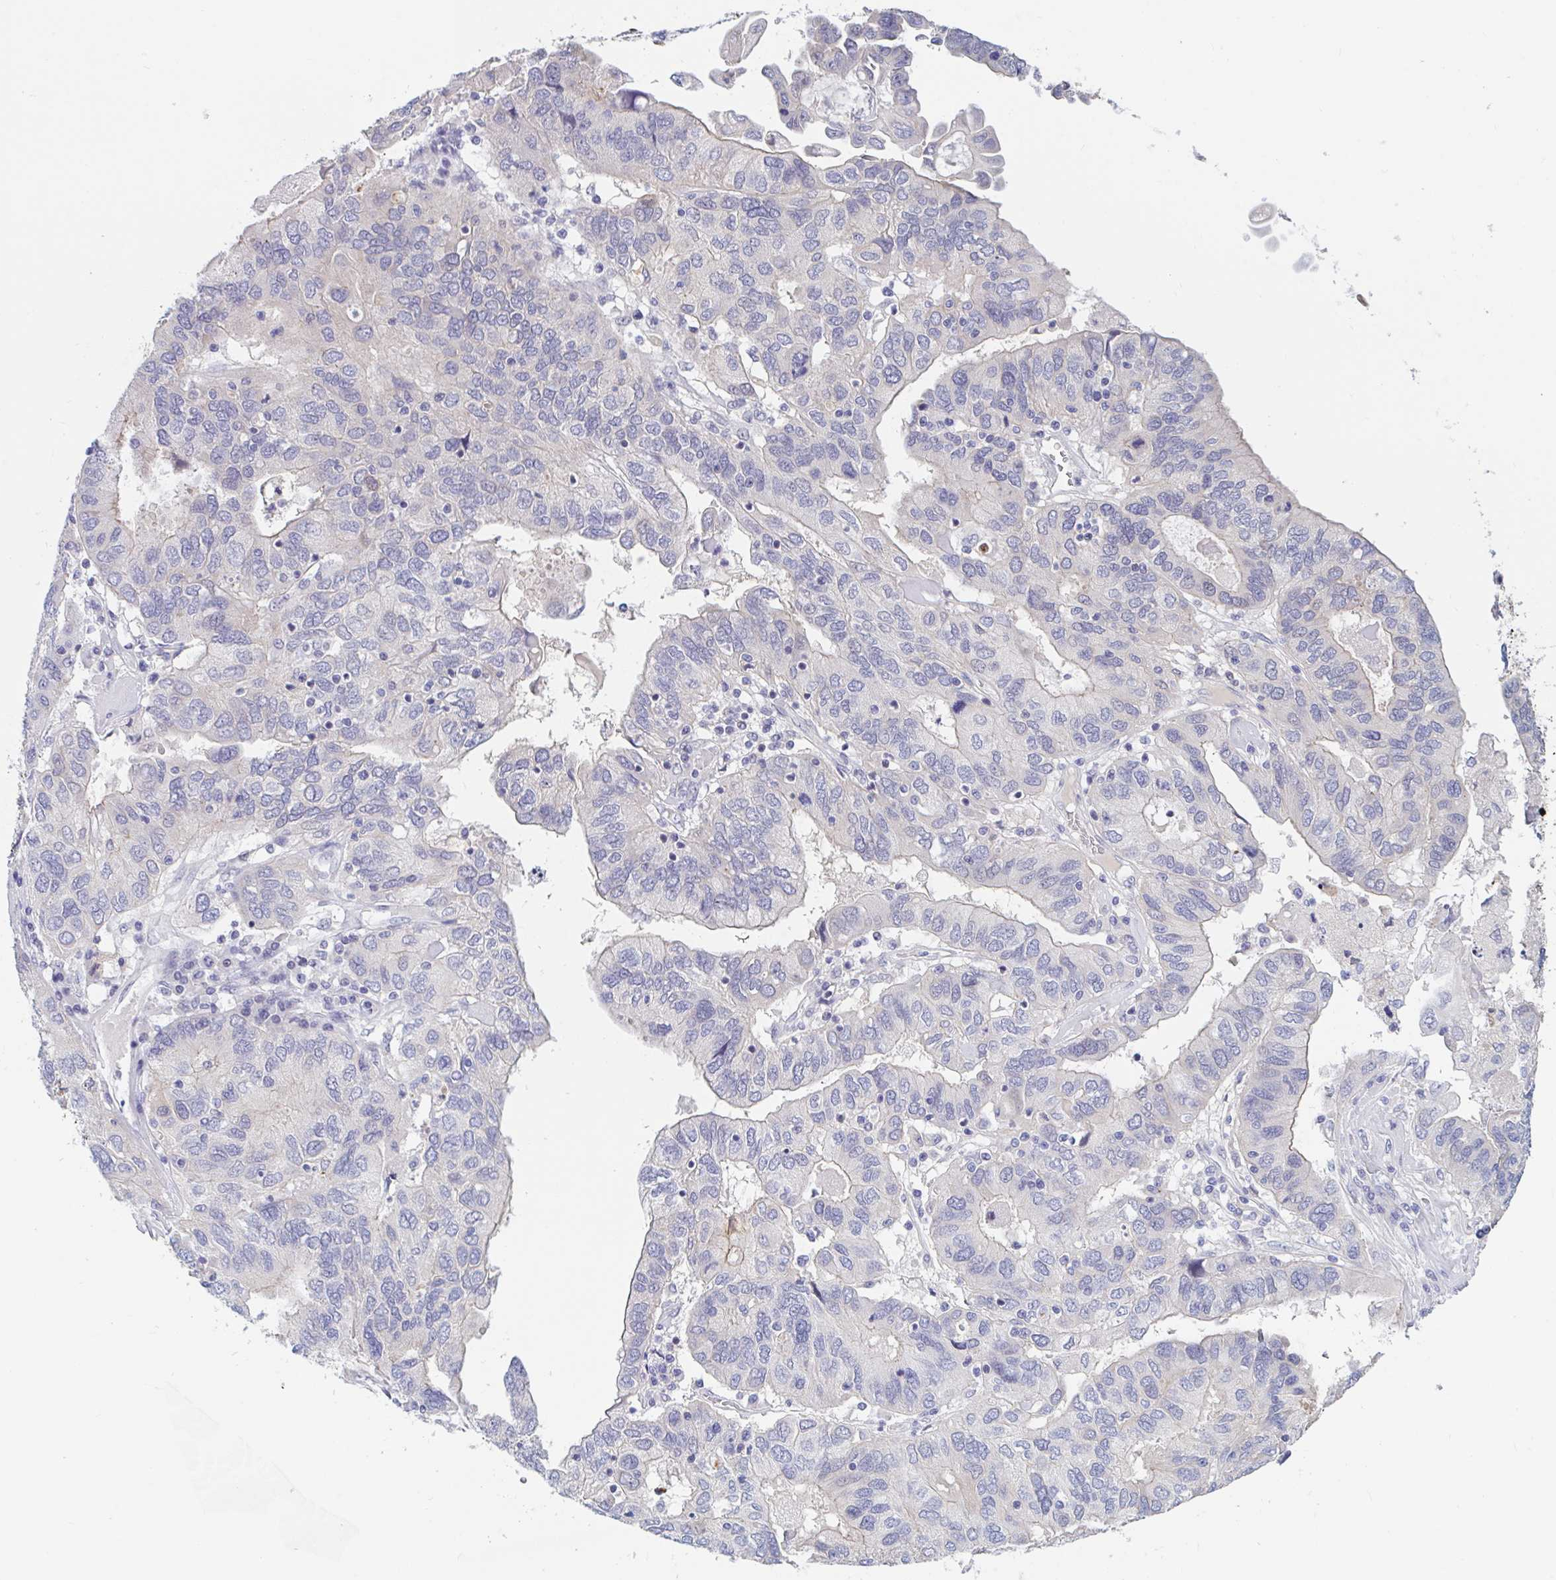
{"staining": {"intensity": "moderate", "quantity": "<25%", "location": "cytoplasmic/membranous"}, "tissue": "ovarian cancer", "cell_type": "Tumor cells", "image_type": "cancer", "snomed": [{"axis": "morphology", "description": "Cystadenocarcinoma, serous, NOS"}, {"axis": "topography", "description": "Ovary"}], "caption": "Ovarian cancer stained with DAB immunohistochemistry exhibits low levels of moderate cytoplasmic/membranous positivity in about <25% of tumor cells.", "gene": "UNKL", "patient": {"sex": "female", "age": 79}}